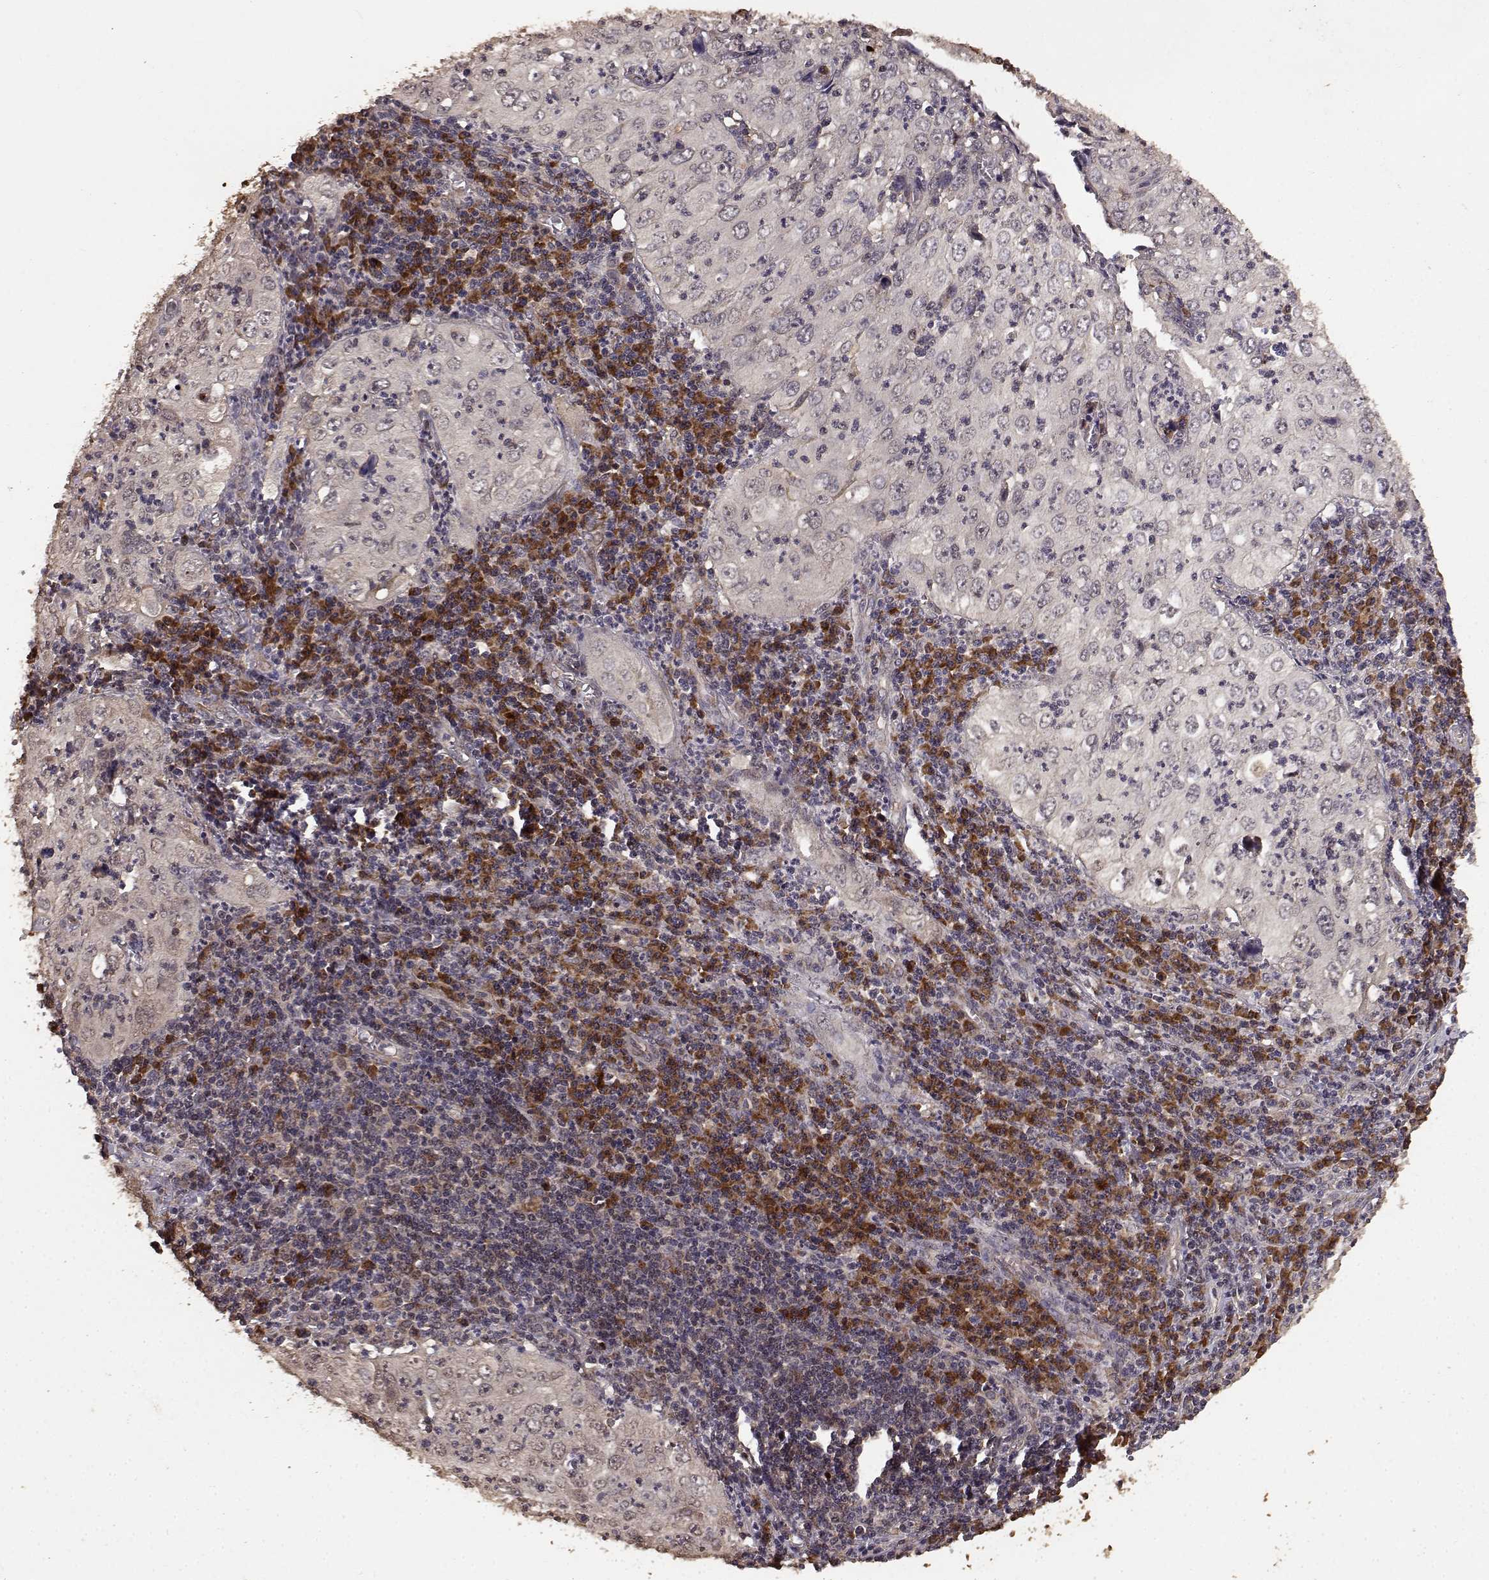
{"staining": {"intensity": "weak", "quantity": "25%-75%", "location": "cytoplasmic/membranous"}, "tissue": "cervical cancer", "cell_type": "Tumor cells", "image_type": "cancer", "snomed": [{"axis": "morphology", "description": "Squamous cell carcinoma, NOS"}, {"axis": "topography", "description": "Cervix"}], "caption": "This image reveals immunohistochemistry staining of cervical cancer (squamous cell carcinoma), with low weak cytoplasmic/membranous expression in about 25%-75% of tumor cells.", "gene": "USP15", "patient": {"sex": "female", "age": 24}}